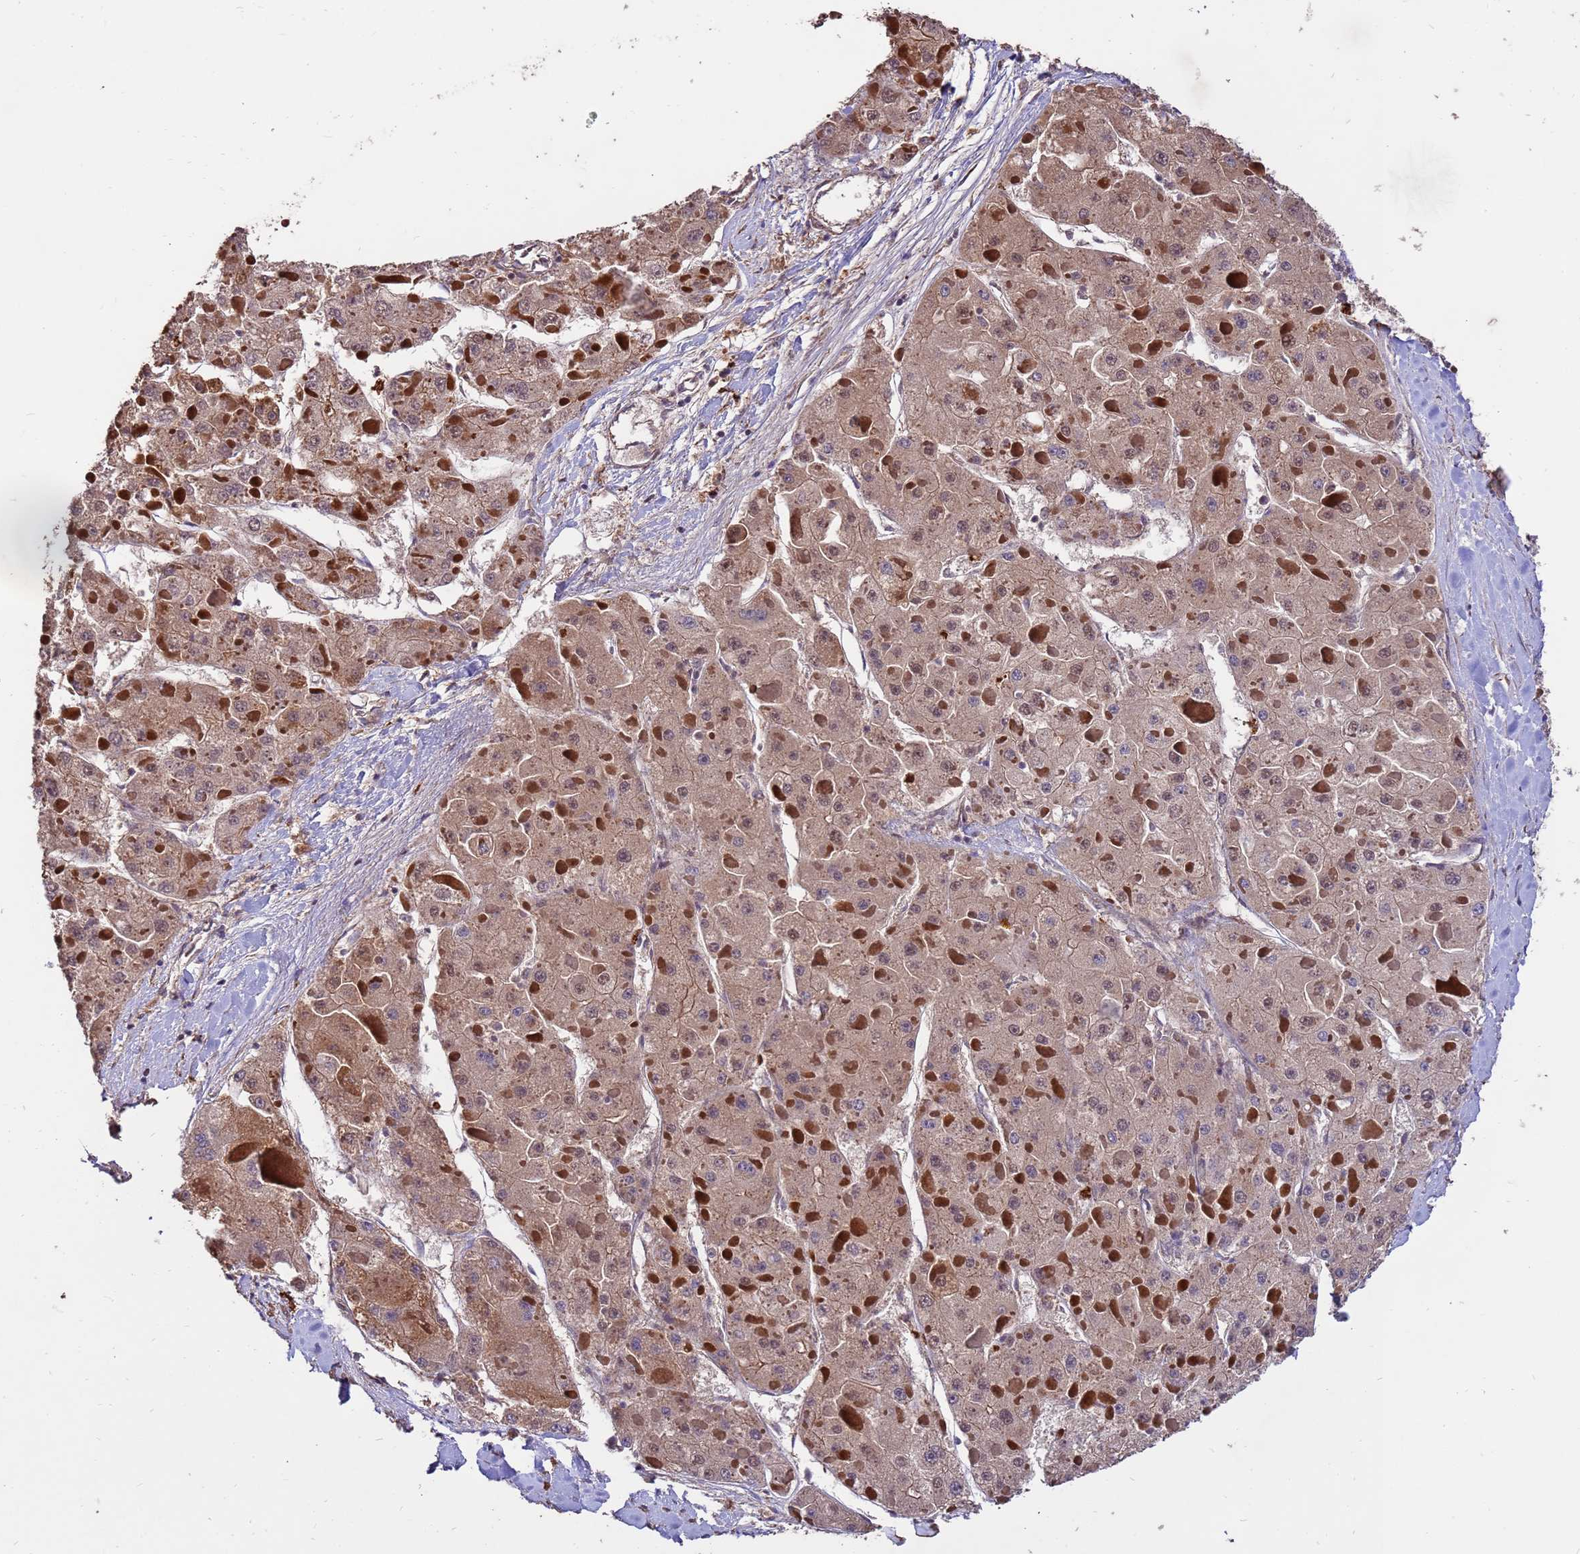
{"staining": {"intensity": "moderate", "quantity": ">75%", "location": "cytoplasmic/membranous"}, "tissue": "liver cancer", "cell_type": "Tumor cells", "image_type": "cancer", "snomed": [{"axis": "morphology", "description": "Carcinoma, Hepatocellular, NOS"}, {"axis": "topography", "description": "Liver"}], "caption": "A brown stain shows moderate cytoplasmic/membranous expression of a protein in human liver cancer tumor cells.", "gene": "ZNF619", "patient": {"sex": "female", "age": 73}}